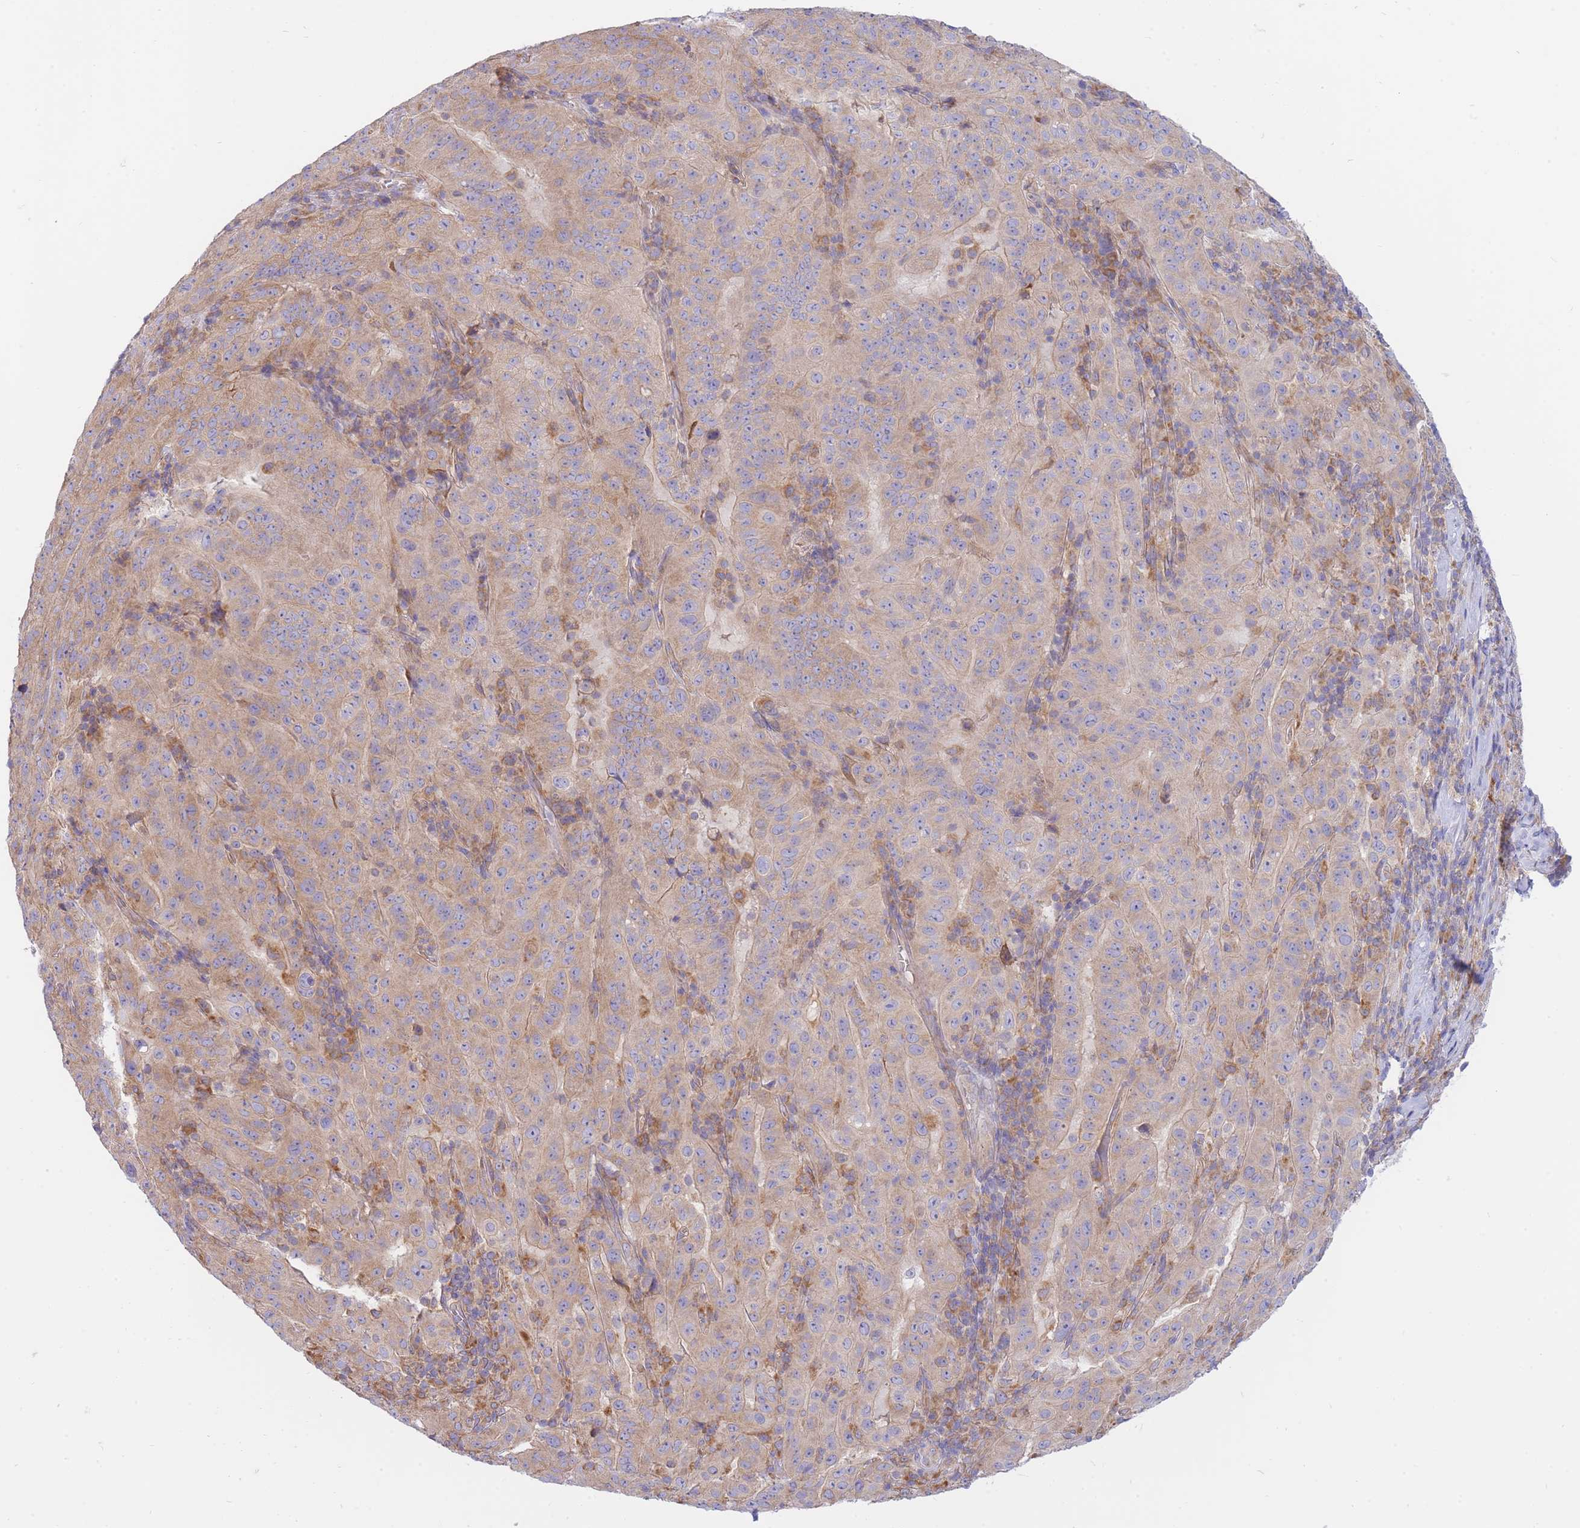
{"staining": {"intensity": "weak", "quantity": ">75%", "location": "cytoplasmic/membranous"}, "tissue": "pancreatic cancer", "cell_type": "Tumor cells", "image_type": "cancer", "snomed": [{"axis": "morphology", "description": "Adenocarcinoma, NOS"}, {"axis": "topography", "description": "Pancreas"}], "caption": "A brown stain labels weak cytoplasmic/membranous expression of a protein in pancreatic adenocarcinoma tumor cells. The protein of interest is stained brown, and the nuclei are stained in blue (DAB (3,3'-diaminobenzidine) IHC with brightfield microscopy, high magnification).", "gene": "SH2B2", "patient": {"sex": "male", "age": 63}}